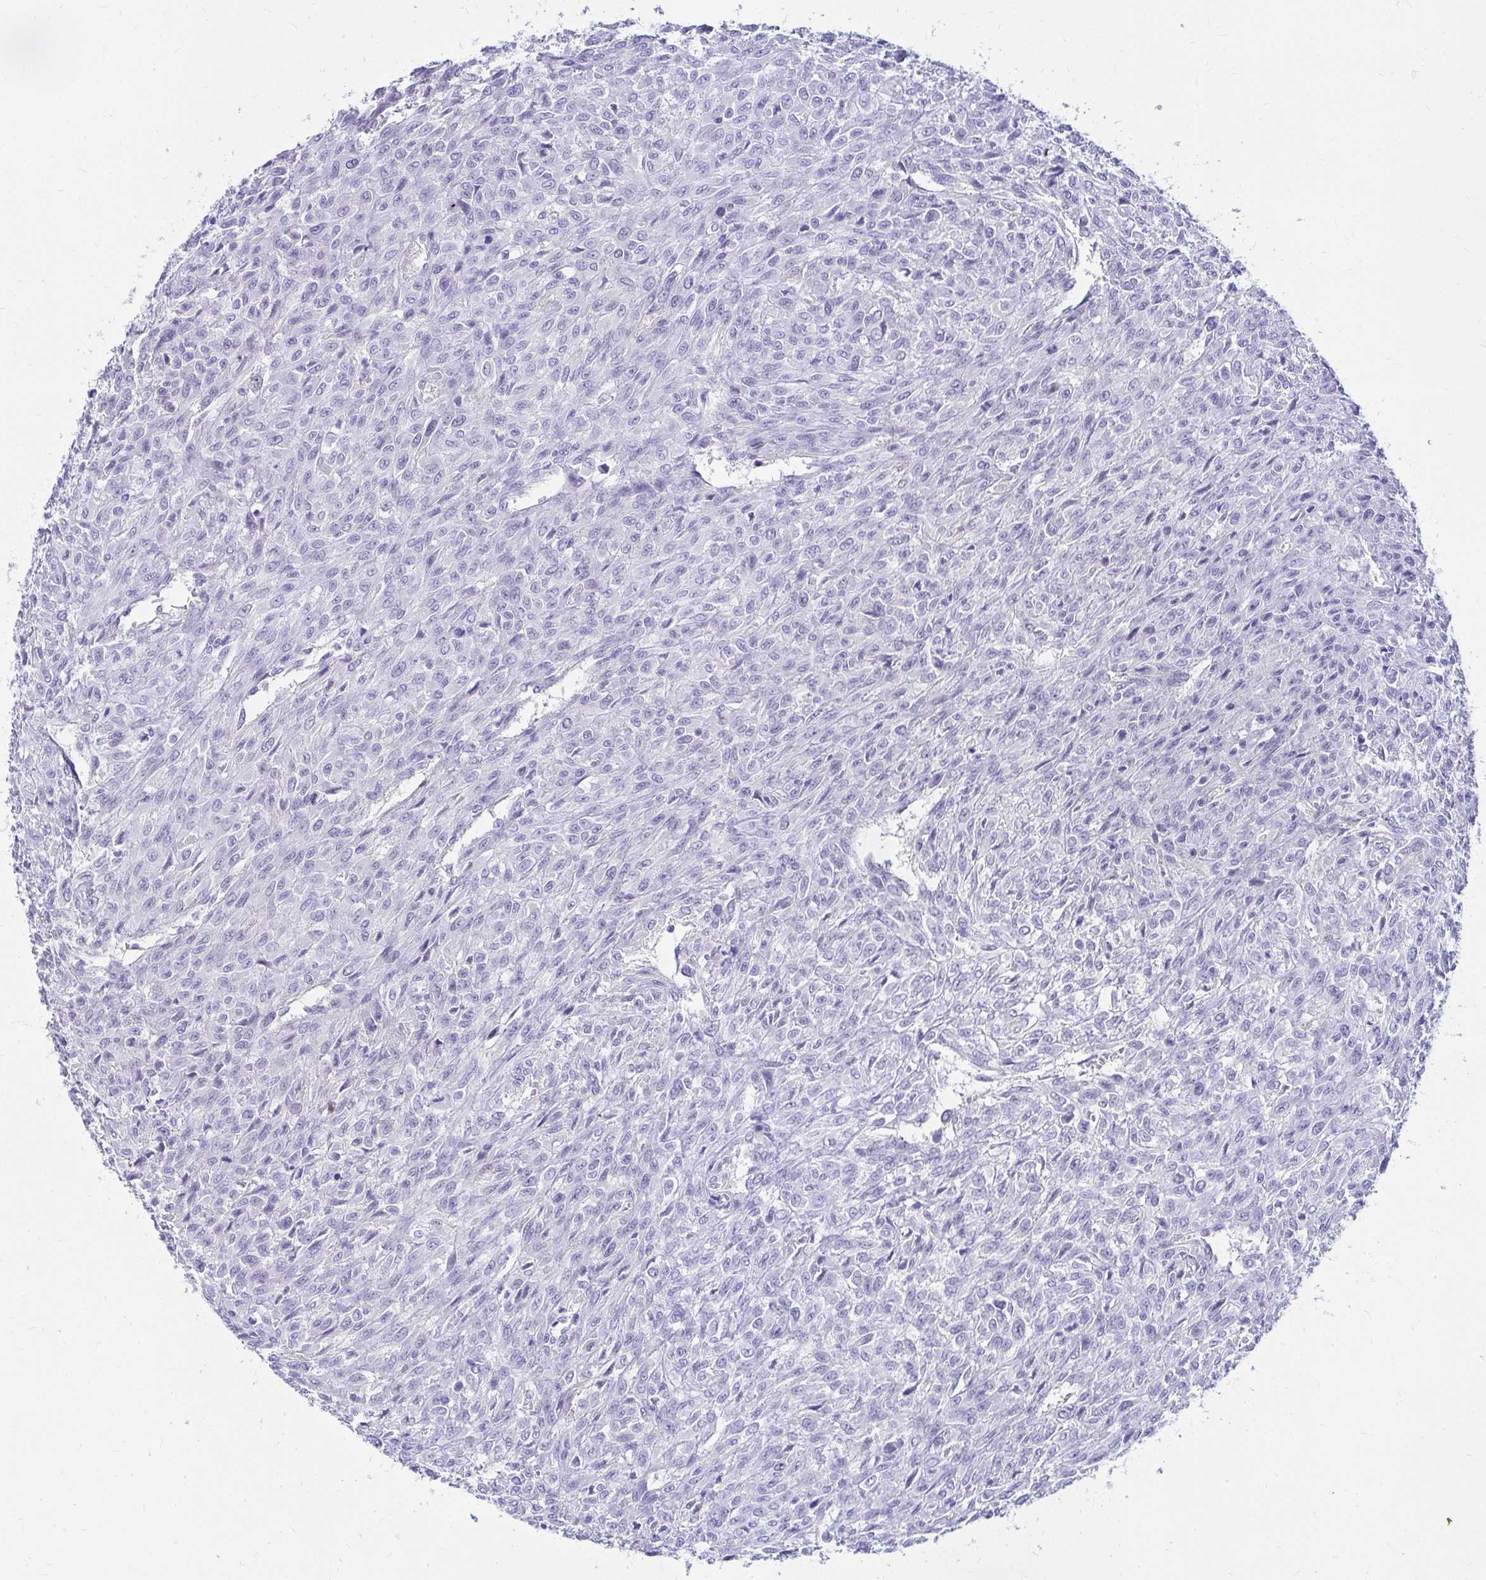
{"staining": {"intensity": "negative", "quantity": "none", "location": "none"}, "tissue": "renal cancer", "cell_type": "Tumor cells", "image_type": "cancer", "snomed": [{"axis": "morphology", "description": "Adenocarcinoma, NOS"}, {"axis": "topography", "description": "Kidney"}], "caption": "Image shows no protein staining in tumor cells of adenocarcinoma (renal) tissue.", "gene": "C19orf81", "patient": {"sex": "male", "age": 58}}